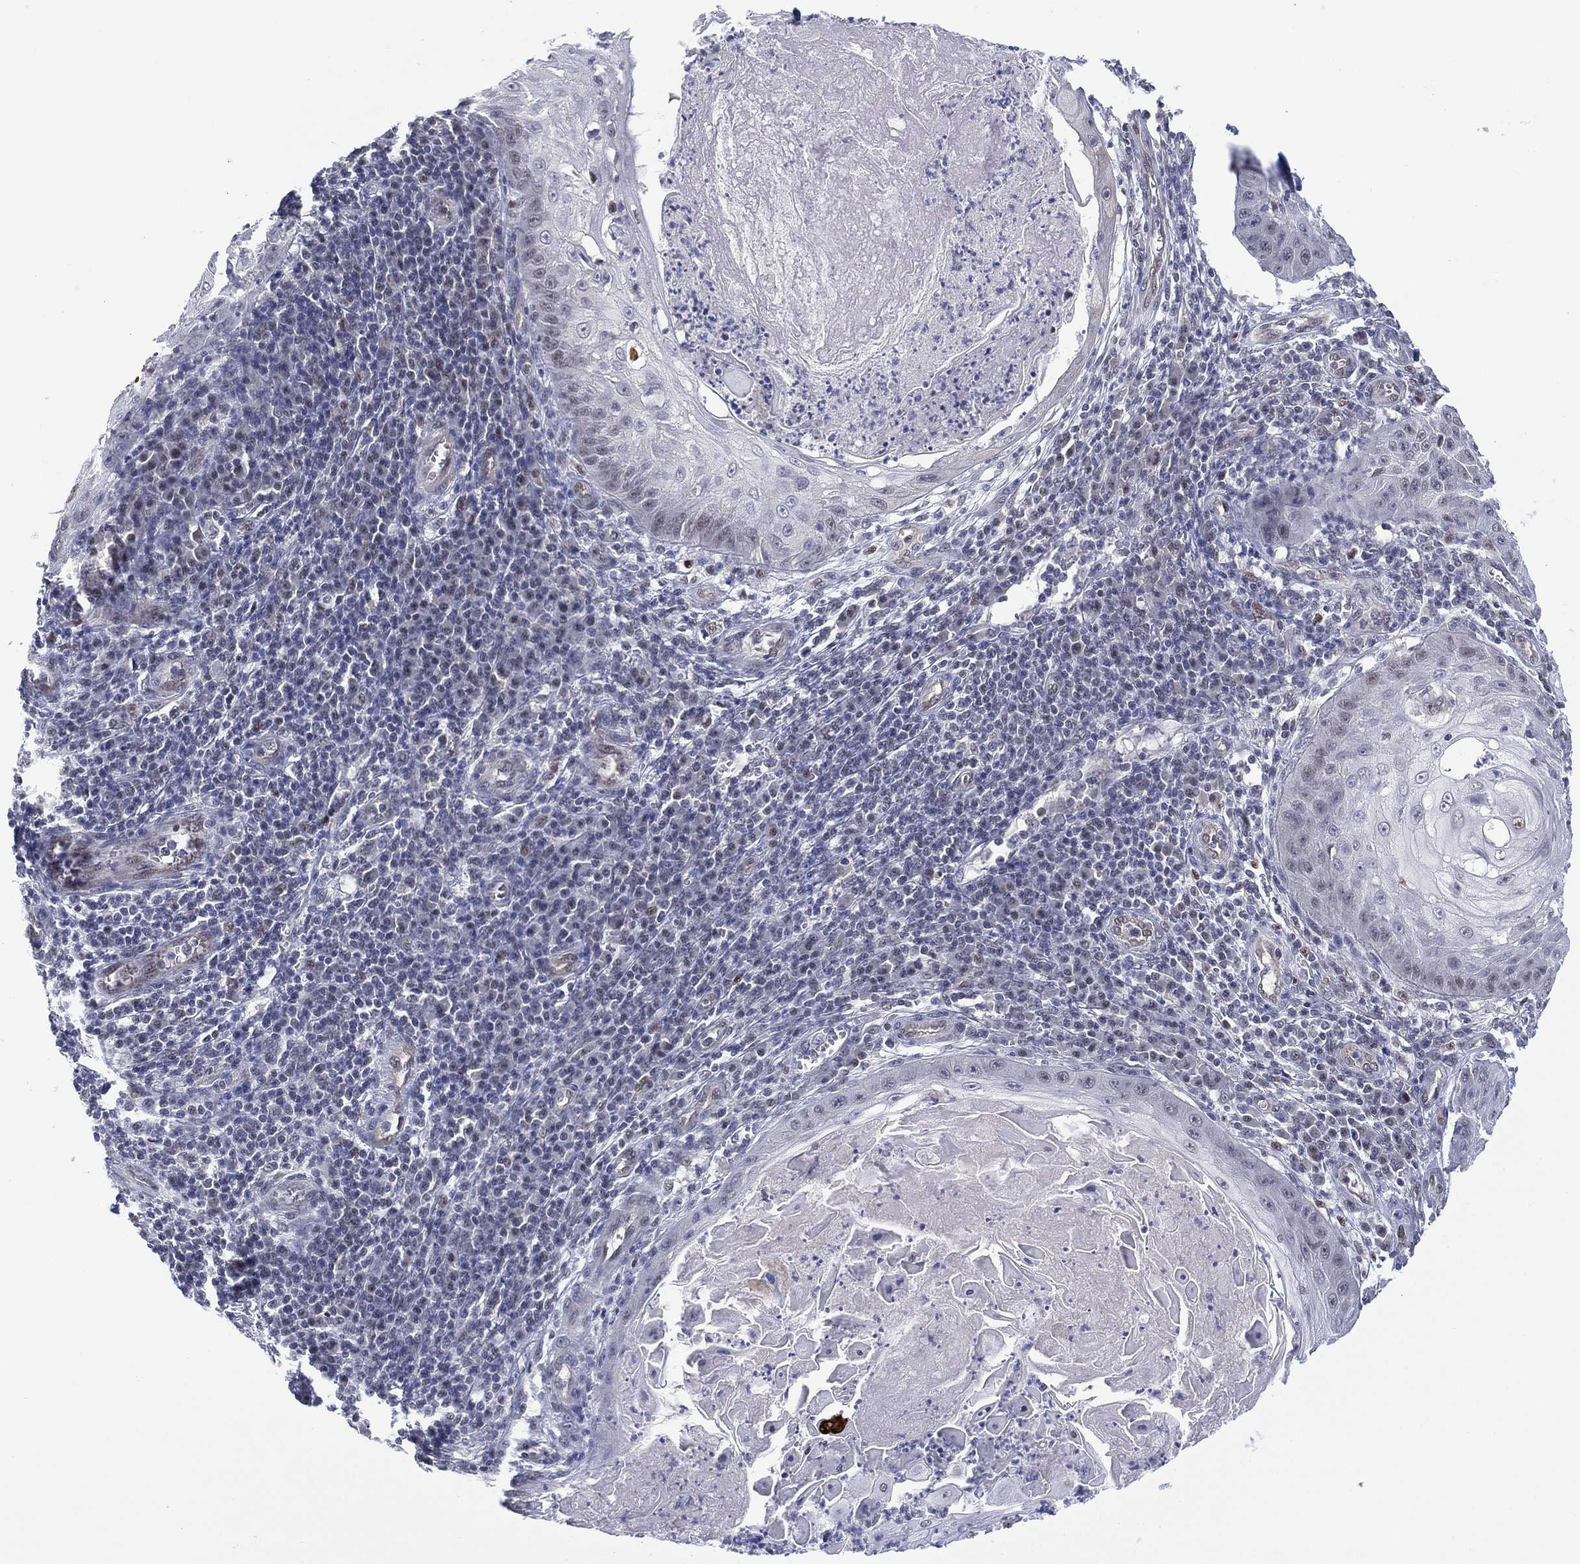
{"staining": {"intensity": "moderate", "quantity": "<25%", "location": "cytoplasmic/membranous,nuclear"}, "tissue": "skin cancer", "cell_type": "Tumor cells", "image_type": "cancer", "snomed": [{"axis": "morphology", "description": "Squamous cell carcinoma, NOS"}, {"axis": "topography", "description": "Skin"}], "caption": "Immunohistochemical staining of skin cancer exhibits low levels of moderate cytoplasmic/membranous and nuclear staining in approximately <25% of tumor cells. The protein is stained brown, and the nuclei are stained in blue (DAB (3,3'-diaminobenzidine) IHC with brightfield microscopy, high magnification).", "gene": "GSE1", "patient": {"sex": "male", "age": 70}}